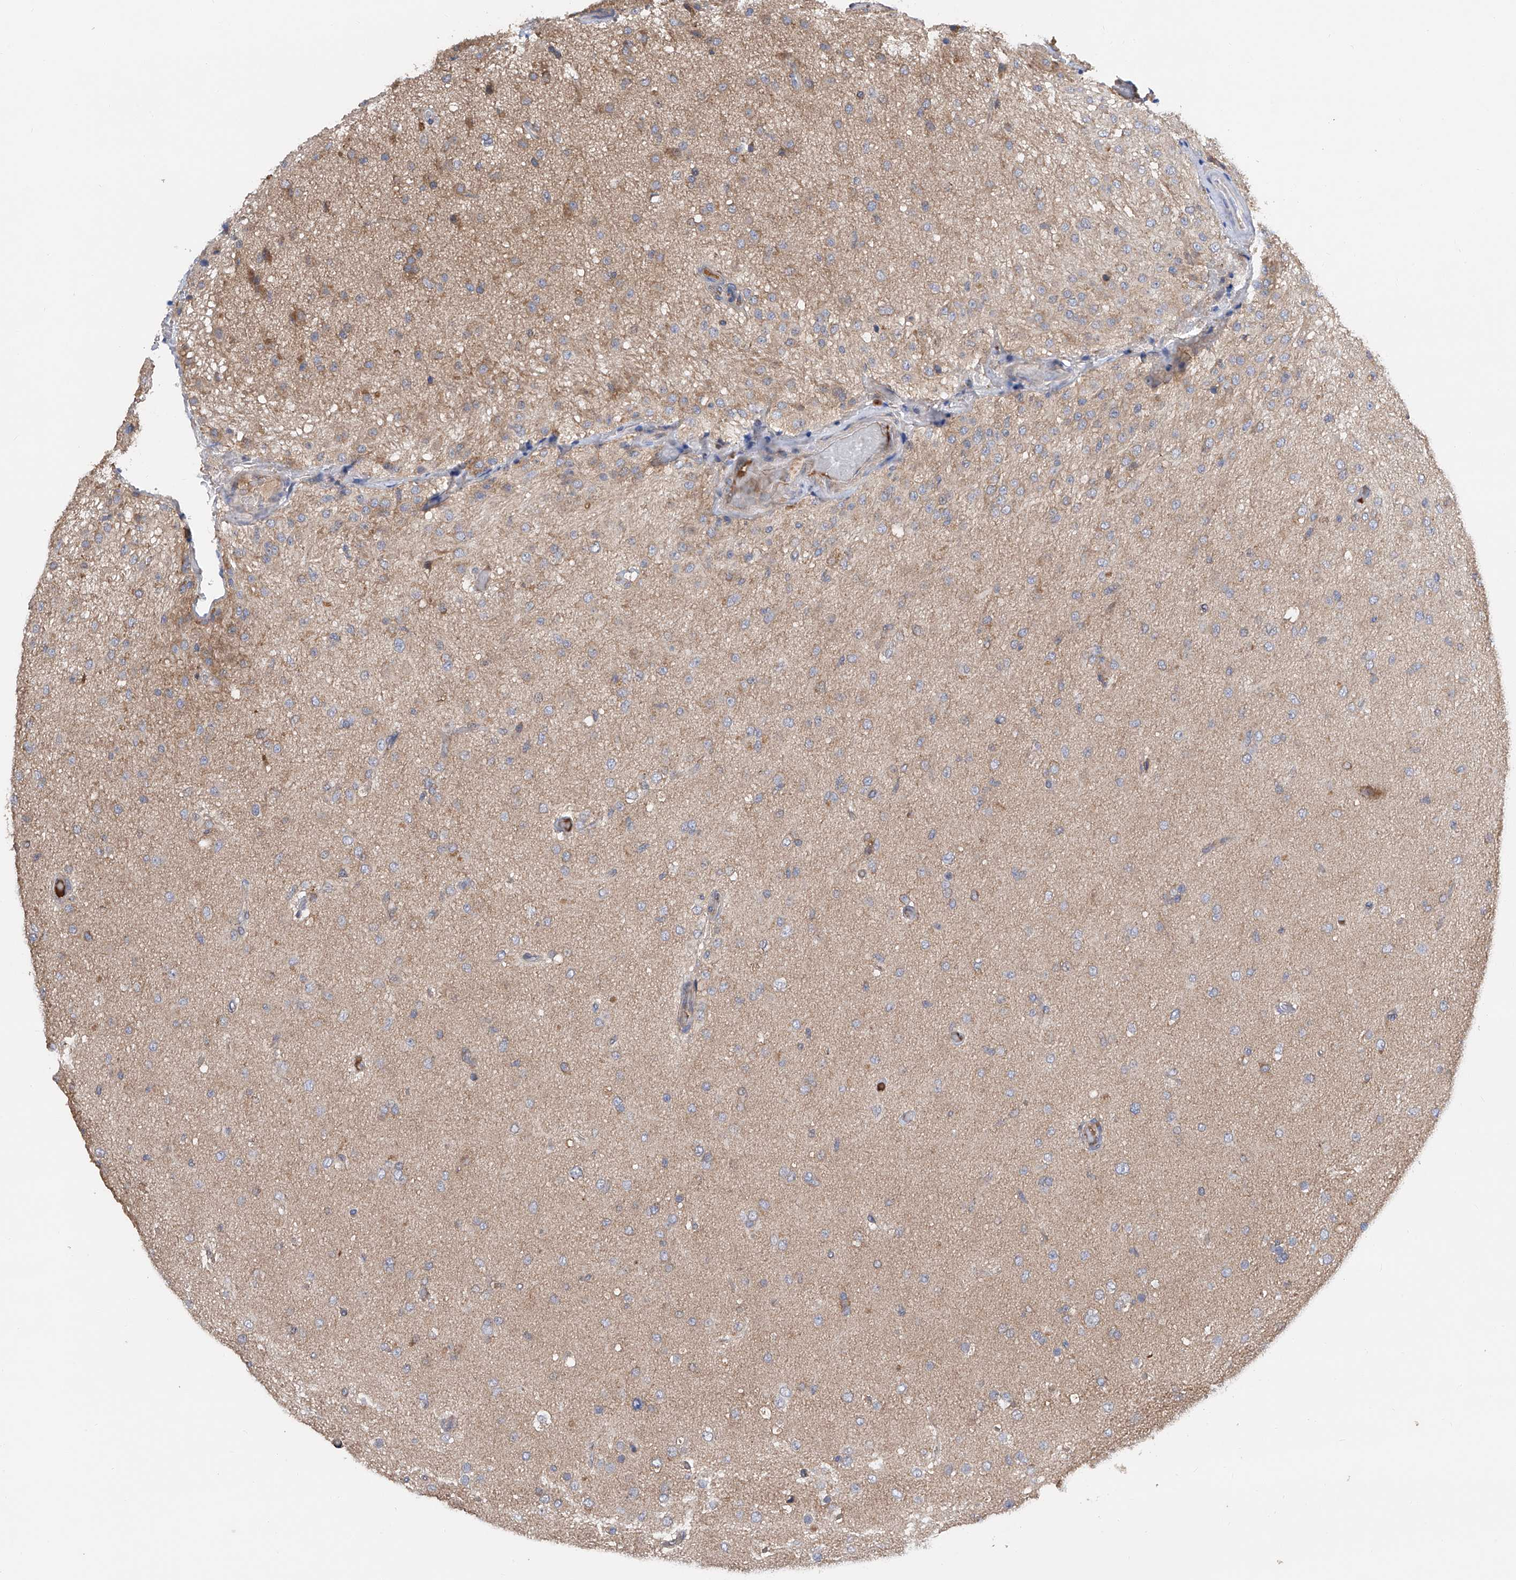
{"staining": {"intensity": "moderate", "quantity": "<25%", "location": "cytoplasmic/membranous"}, "tissue": "glioma", "cell_type": "Tumor cells", "image_type": "cancer", "snomed": [{"axis": "morphology", "description": "Glioma, malignant, Low grade"}, {"axis": "topography", "description": "Brain"}], "caption": "IHC micrograph of neoplastic tissue: malignant low-grade glioma stained using immunohistochemistry (IHC) reveals low levels of moderate protein expression localized specifically in the cytoplasmic/membranous of tumor cells, appearing as a cytoplasmic/membranous brown color.", "gene": "PTK2", "patient": {"sex": "male", "age": 65}}